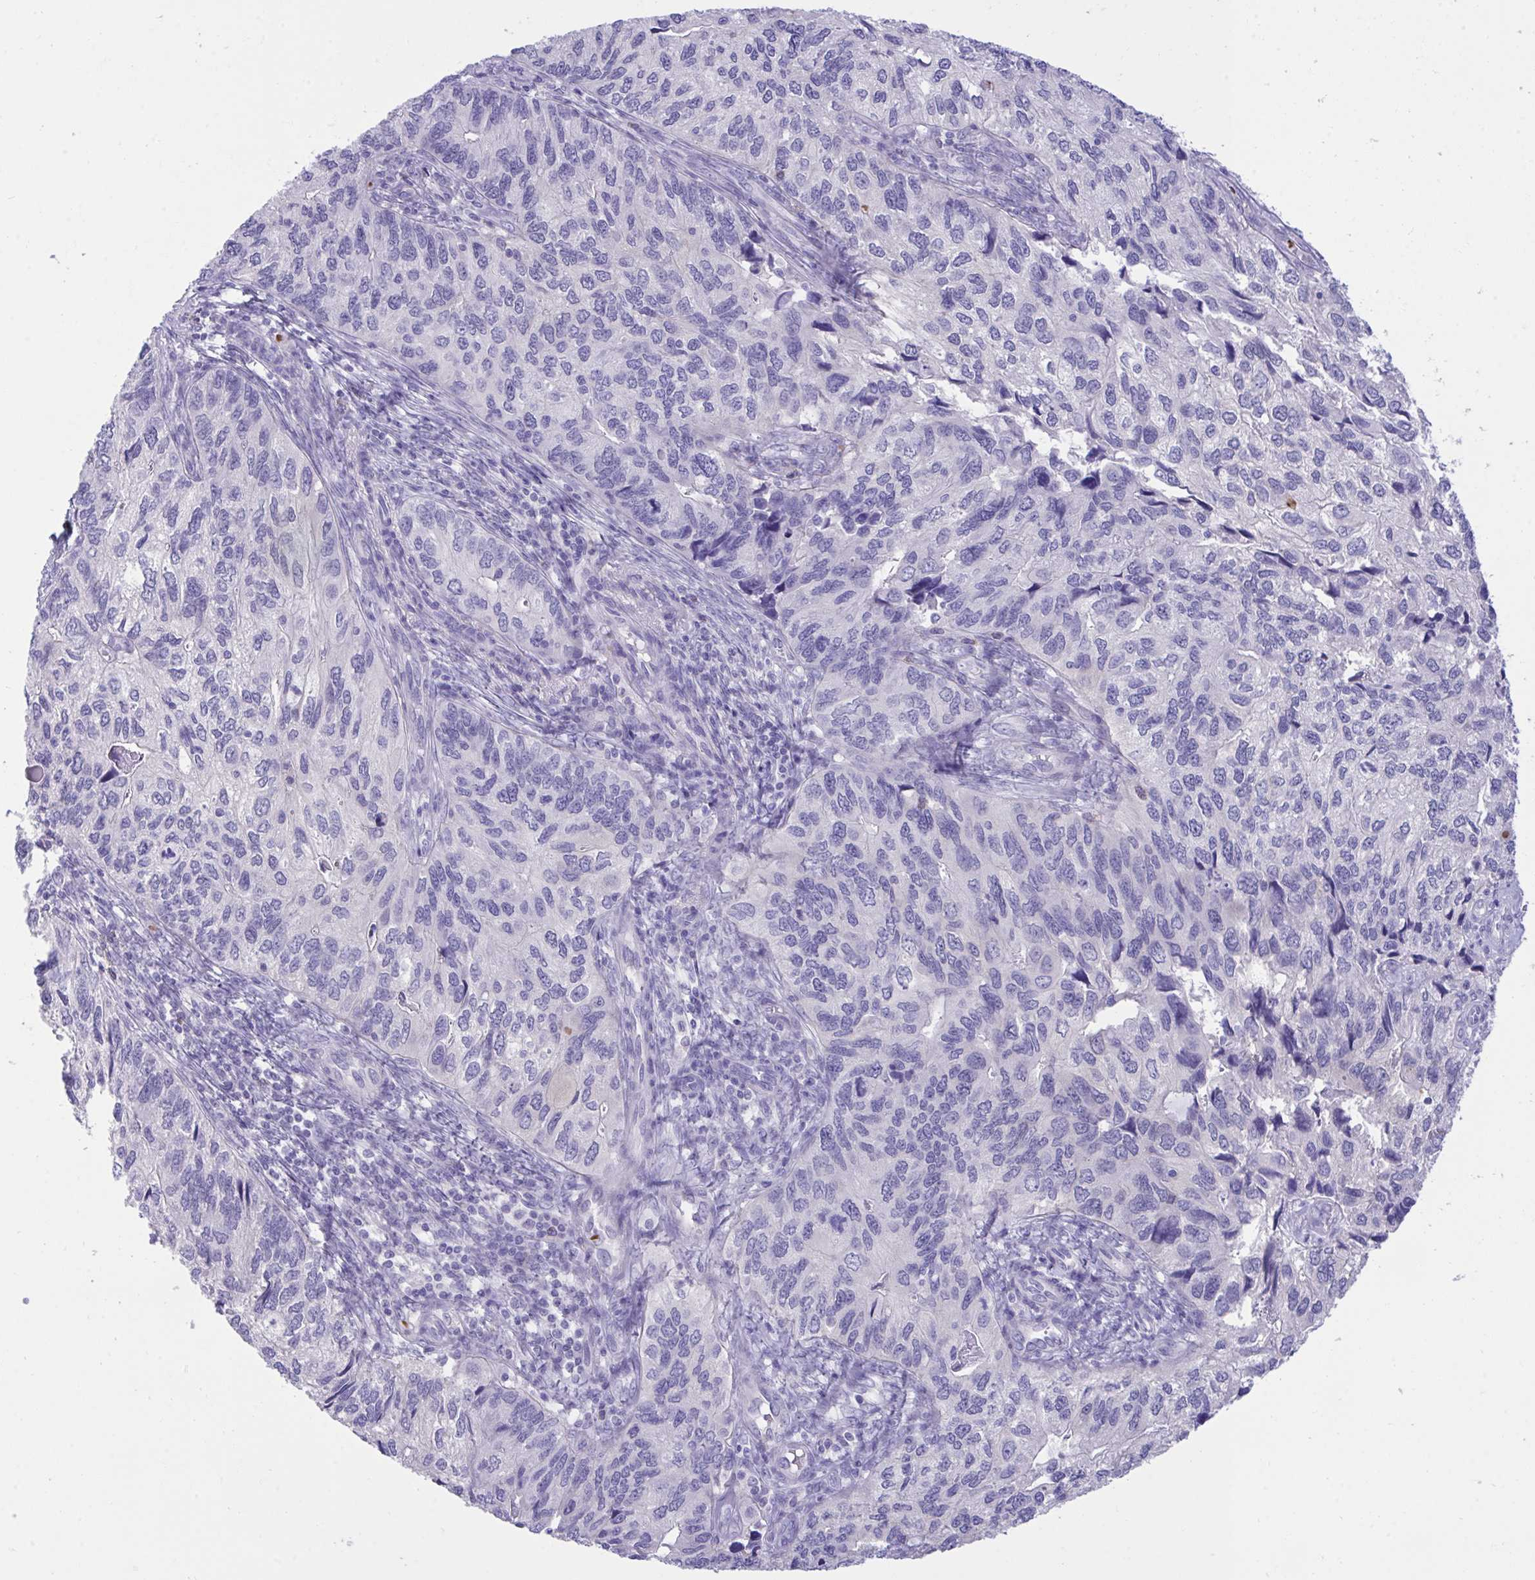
{"staining": {"intensity": "negative", "quantity": "none", "location": "none"}, "tissue": "endometrial cancer", "cell_type": "Tumor cells", "image_type": "cancer", "snomed": [{"axis": "morphology", "description": "Carcinoma, NOS"}, {"axis": "topography", "description": "Uterus"}], "caption": "DAB immunohistochemical staining of endometrial cancer (carcinoma) exhibits no significant staining in tumor cells.", "gene": "PLEKHH1", "patient": {"sex": "female", "age": 76}}